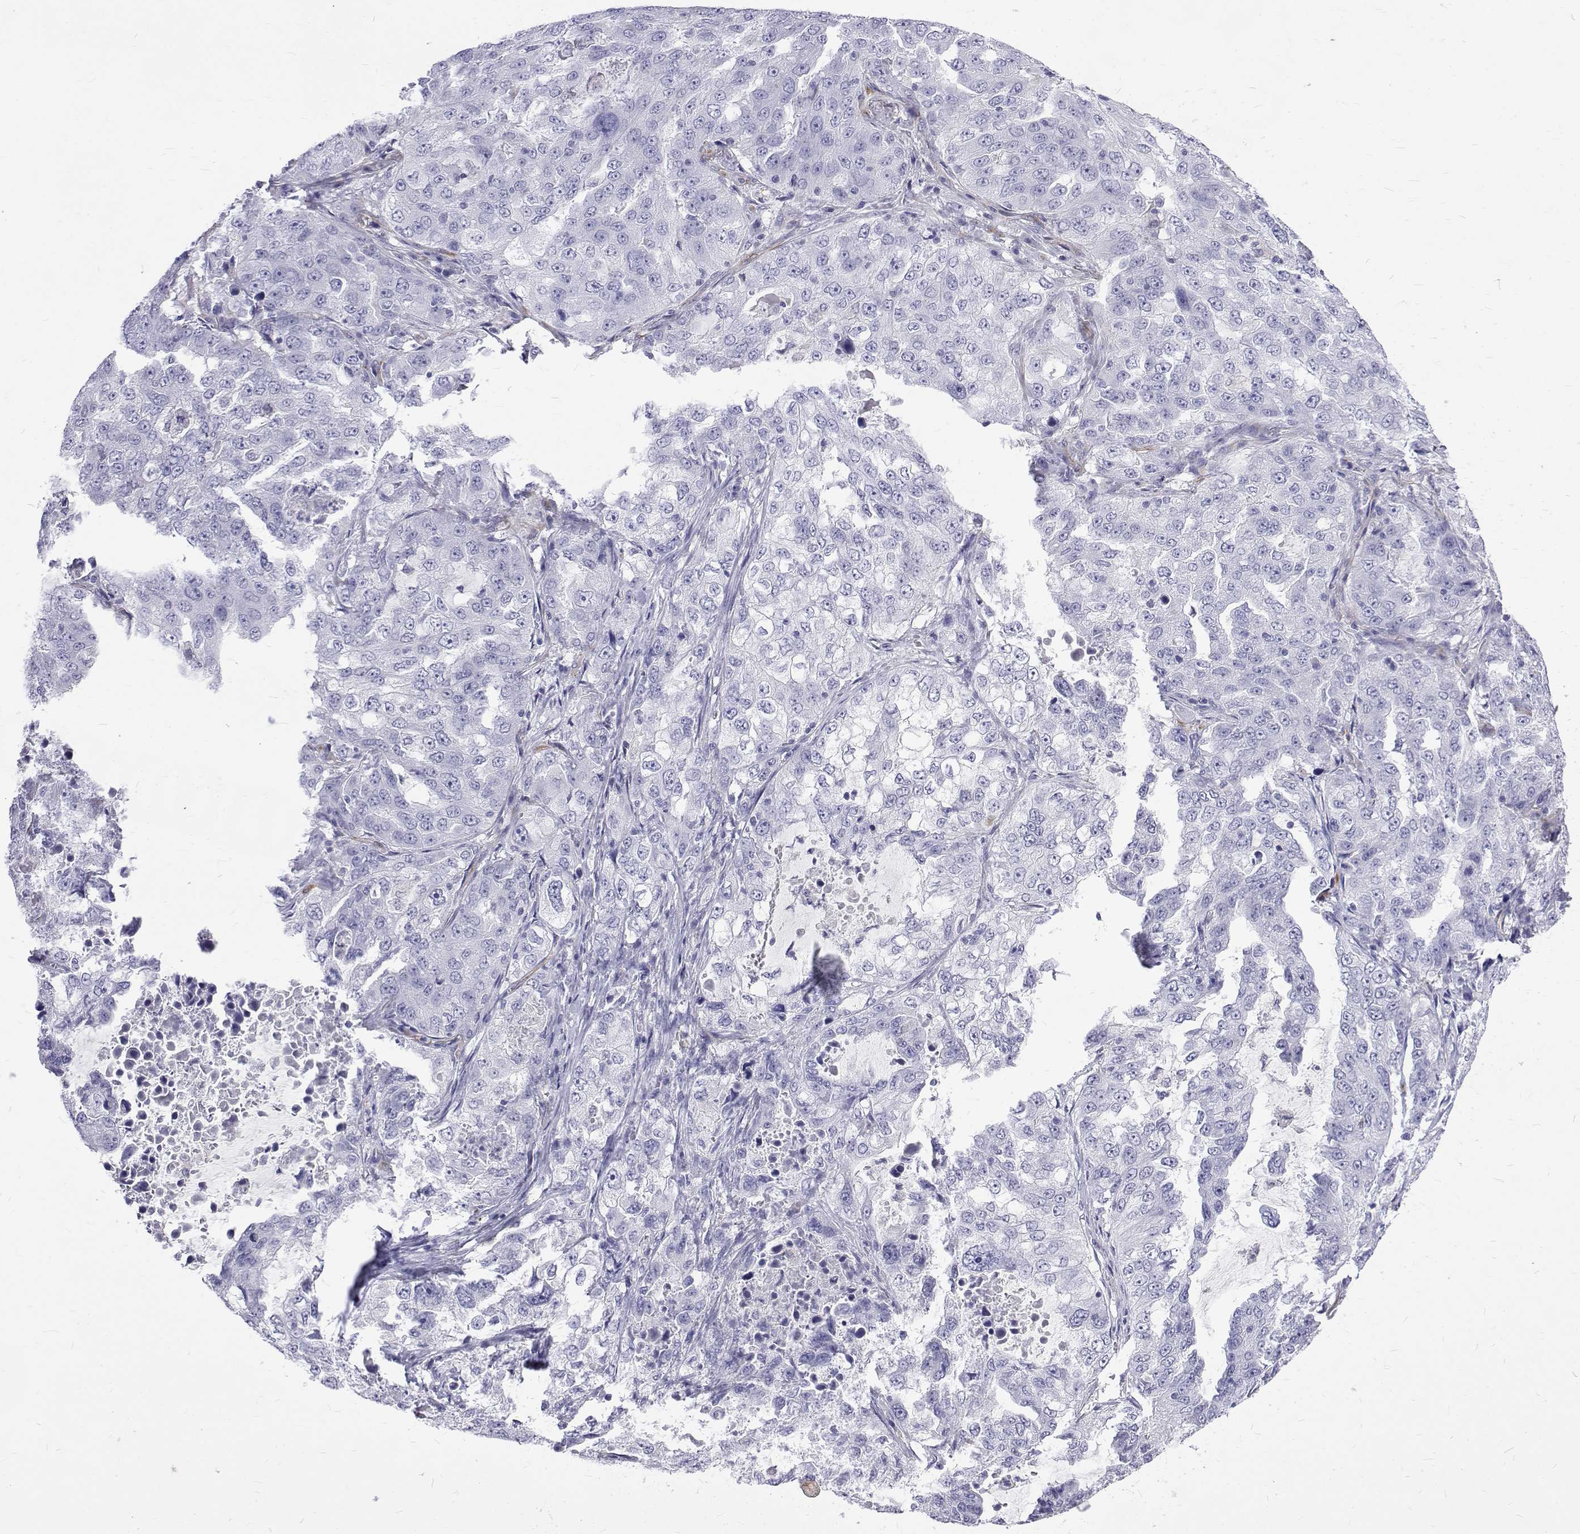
{"staining": {"intensity": "negative", "quantity": "none", "location": "none"}, "tissue": "lung cancer", "cell_type": "Tumor cells", "image_type": "cancer", "snomed": [{"axis": "morphology", "description": "Adenocarcinoma, NOS"}, {"axis": "topography", "description": "Lung"}], "caption": "Immunohistochemical staining of lung cancer (adenocarcinoma) demonstrates no significant expression in tumor cells.", "gene": "OPRPN", "patient": {"sex": "female", "age": 61}}